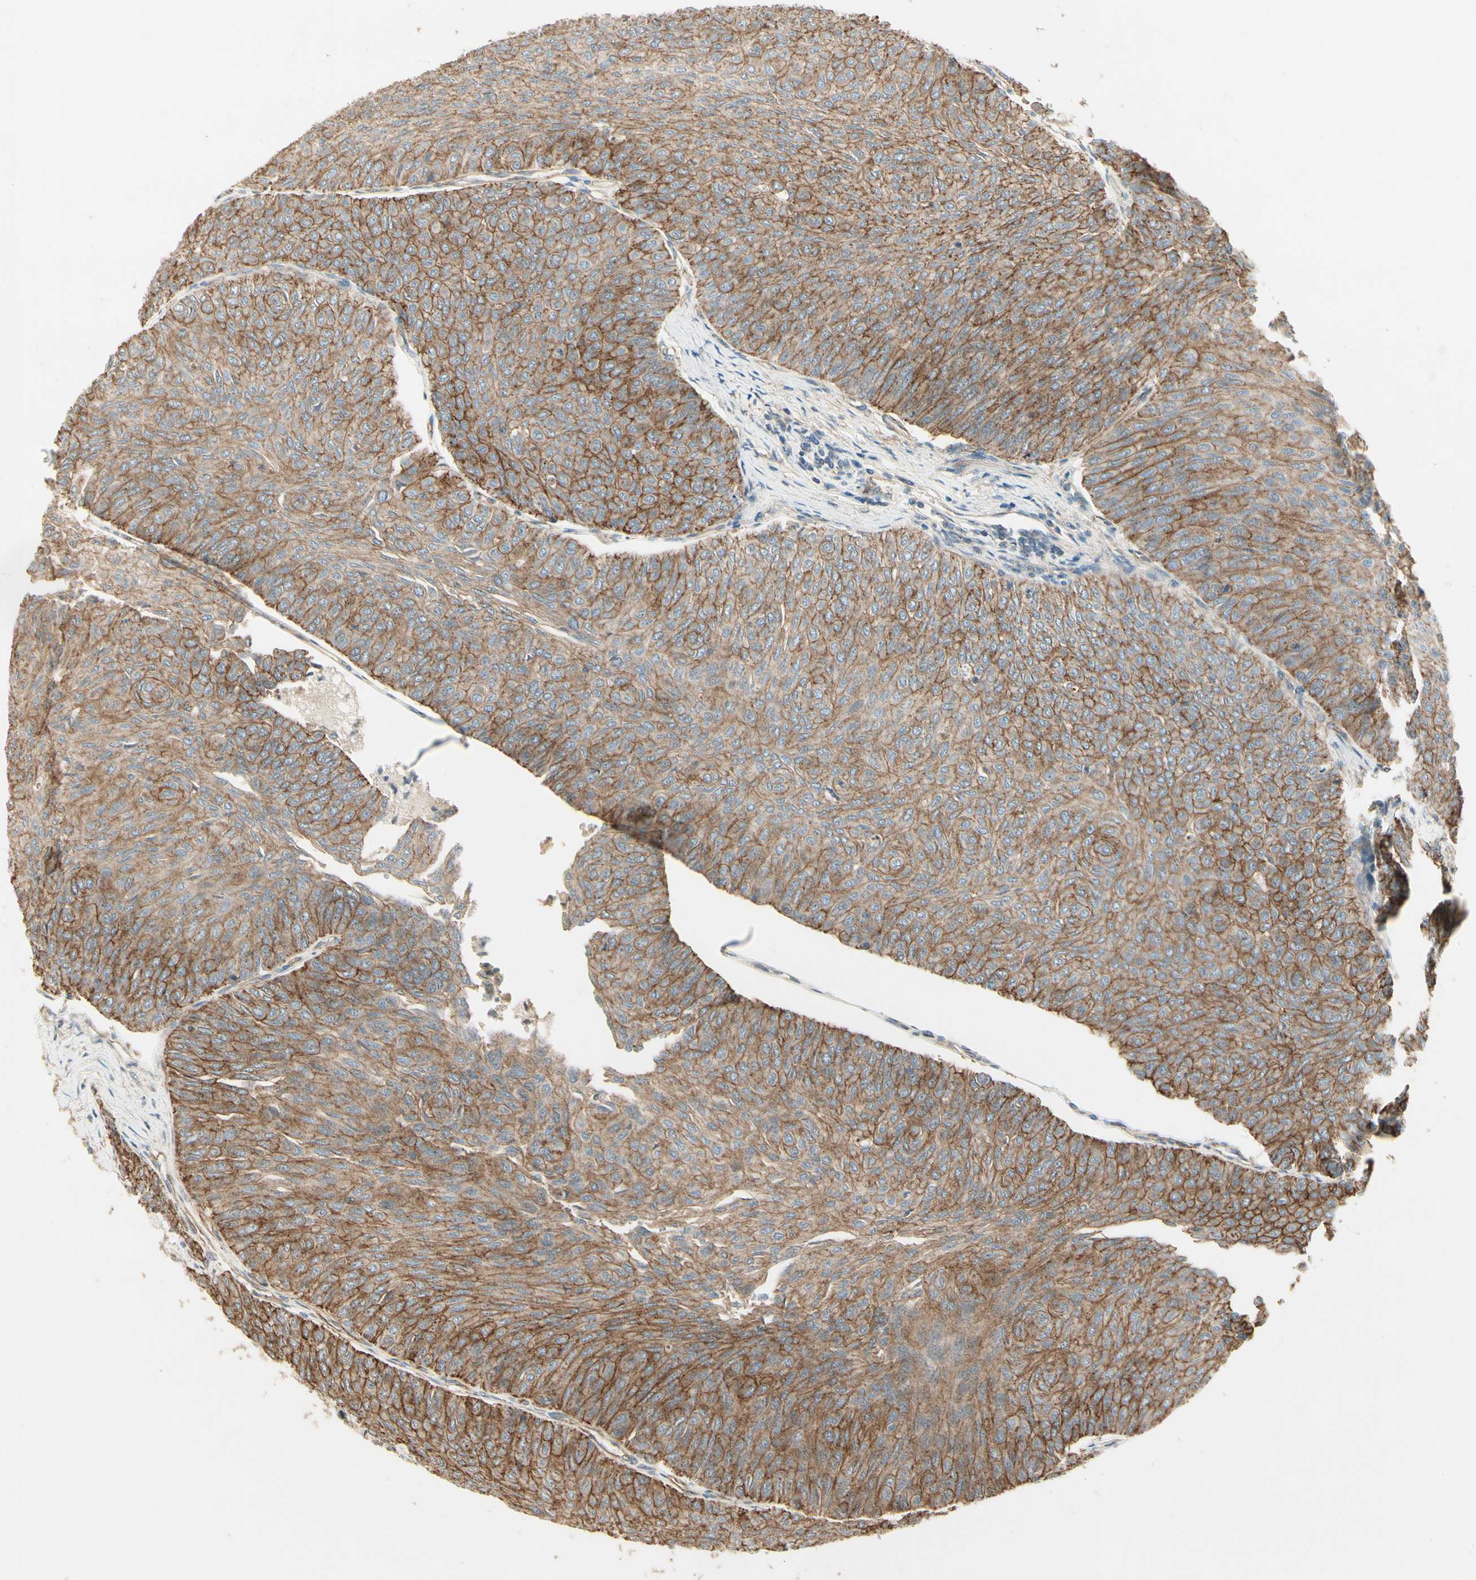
{"staining": {"intensity": "moderate", "quantity": ">75%", "location": "cytoplasmic/membranous"}, "tissue": "urothelial cancer", "cell_type": "Tumor cells", "image_type": "cancer", "snomed": [{"axis": "morphology", "description": "Urothelial carcinoma, Low grade"}, {"axis": "topography", "description": "Urinary bladder"}], "caption": "This is an image of immunohistochemistry staining of urothelial cancer, which shows moderate positivity in the cytoplasmic/membranous of tumor cells.", "gene": "RNF180", "patient": {"sex": "male", "age": 78}}